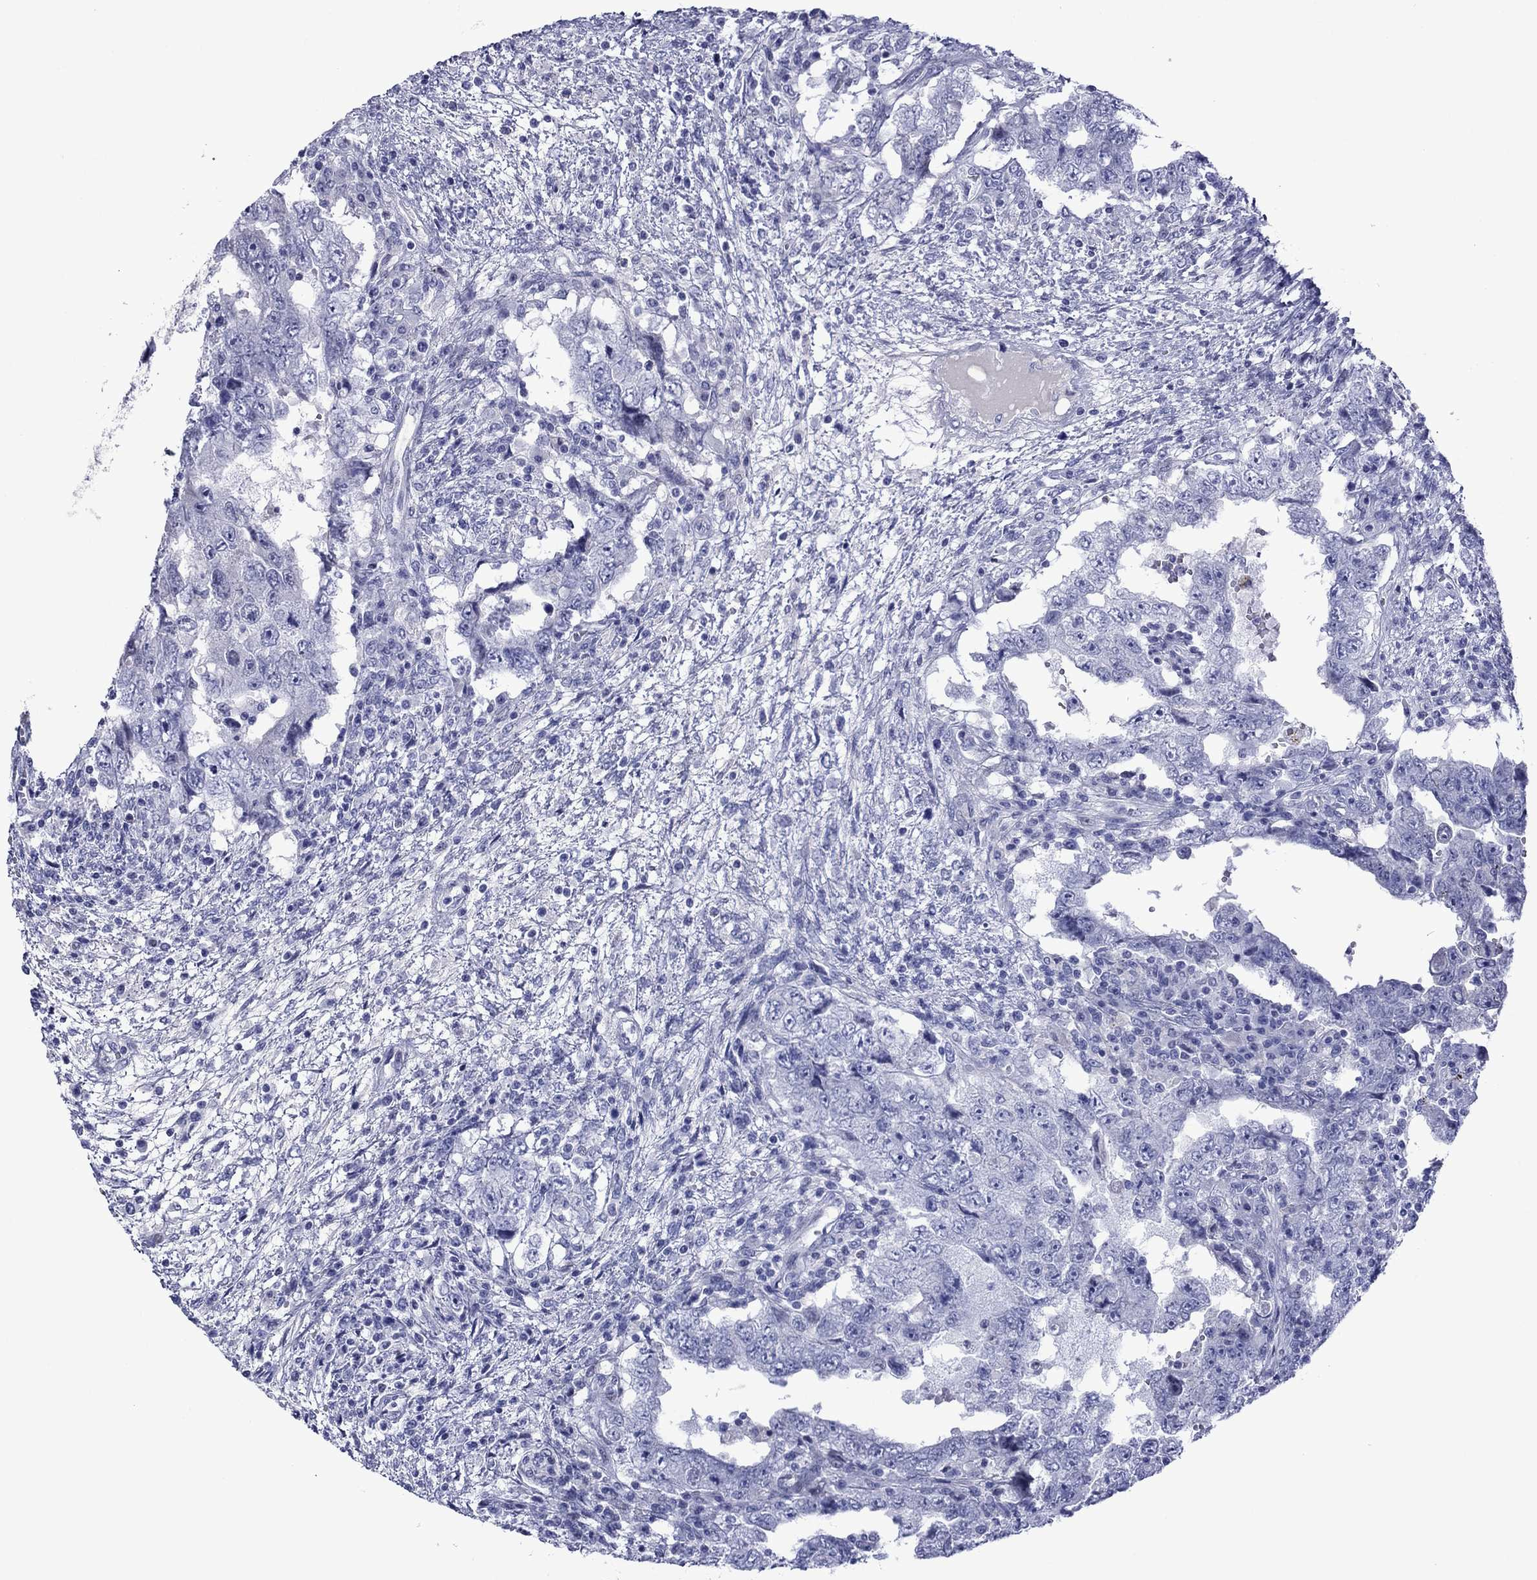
{"staining": {"intensity": "negative", "quantity": "none", "location": "none"}, "tissue": "testis cancer", "cell_type": "Tumor cells", "image_type": "cancer", "snomed": [{"axis": "morphology", "description": "Carcinoma, Embryonal, NOS"}, {"axis": "topography", "description": "Testis"}], "caption": "High power microscopy image of an IHC histopathology image of embryonal carcinoma (testis), revealing no significant expression in tumor cells.", "gene": "PIWIL1", "patient": {"sex": "male", "age": 26}}